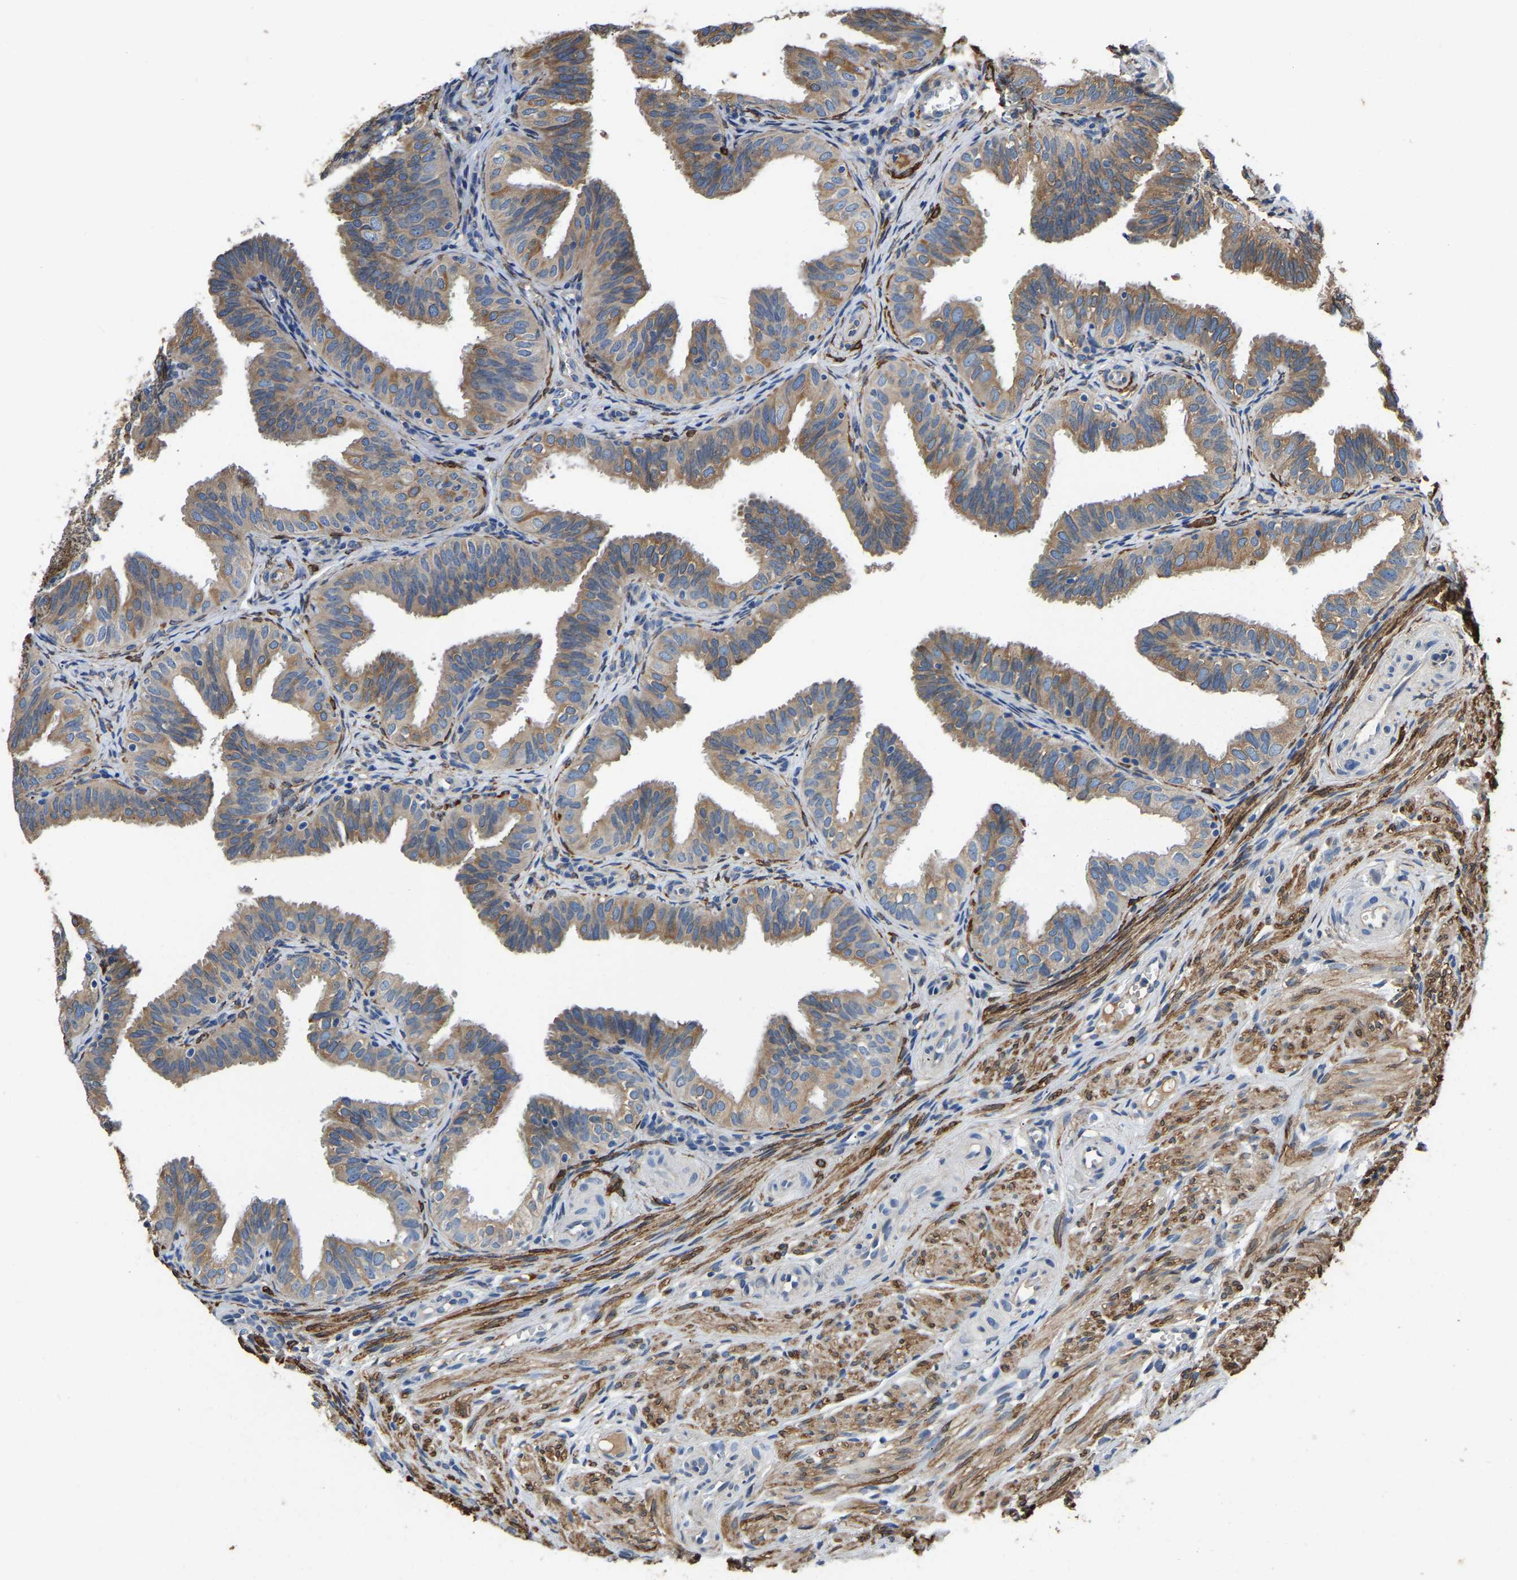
{"staining": {"intensity": "moderate", "quantity": ">75%", "location": "cytoplasmic/membranous"}, "tissue": "fallopian tube", "cell_type": "Glandular cells", "image_type": "normal", "snomed": [{"axis": "morphology", "description": "Normal tissue, NOS"}, {"axis": "topography", "description": "Fallopian tube"}], "caption": "Immunohistochemistry (IHC) of unremarkable fallopian tube exhibits medium levels of moderate cytoplasmic/membranous positivity in approximately >75% of glandular cells.", "gene": "ARL6IP5", "patient": {"sex": "female", "age": 35}}